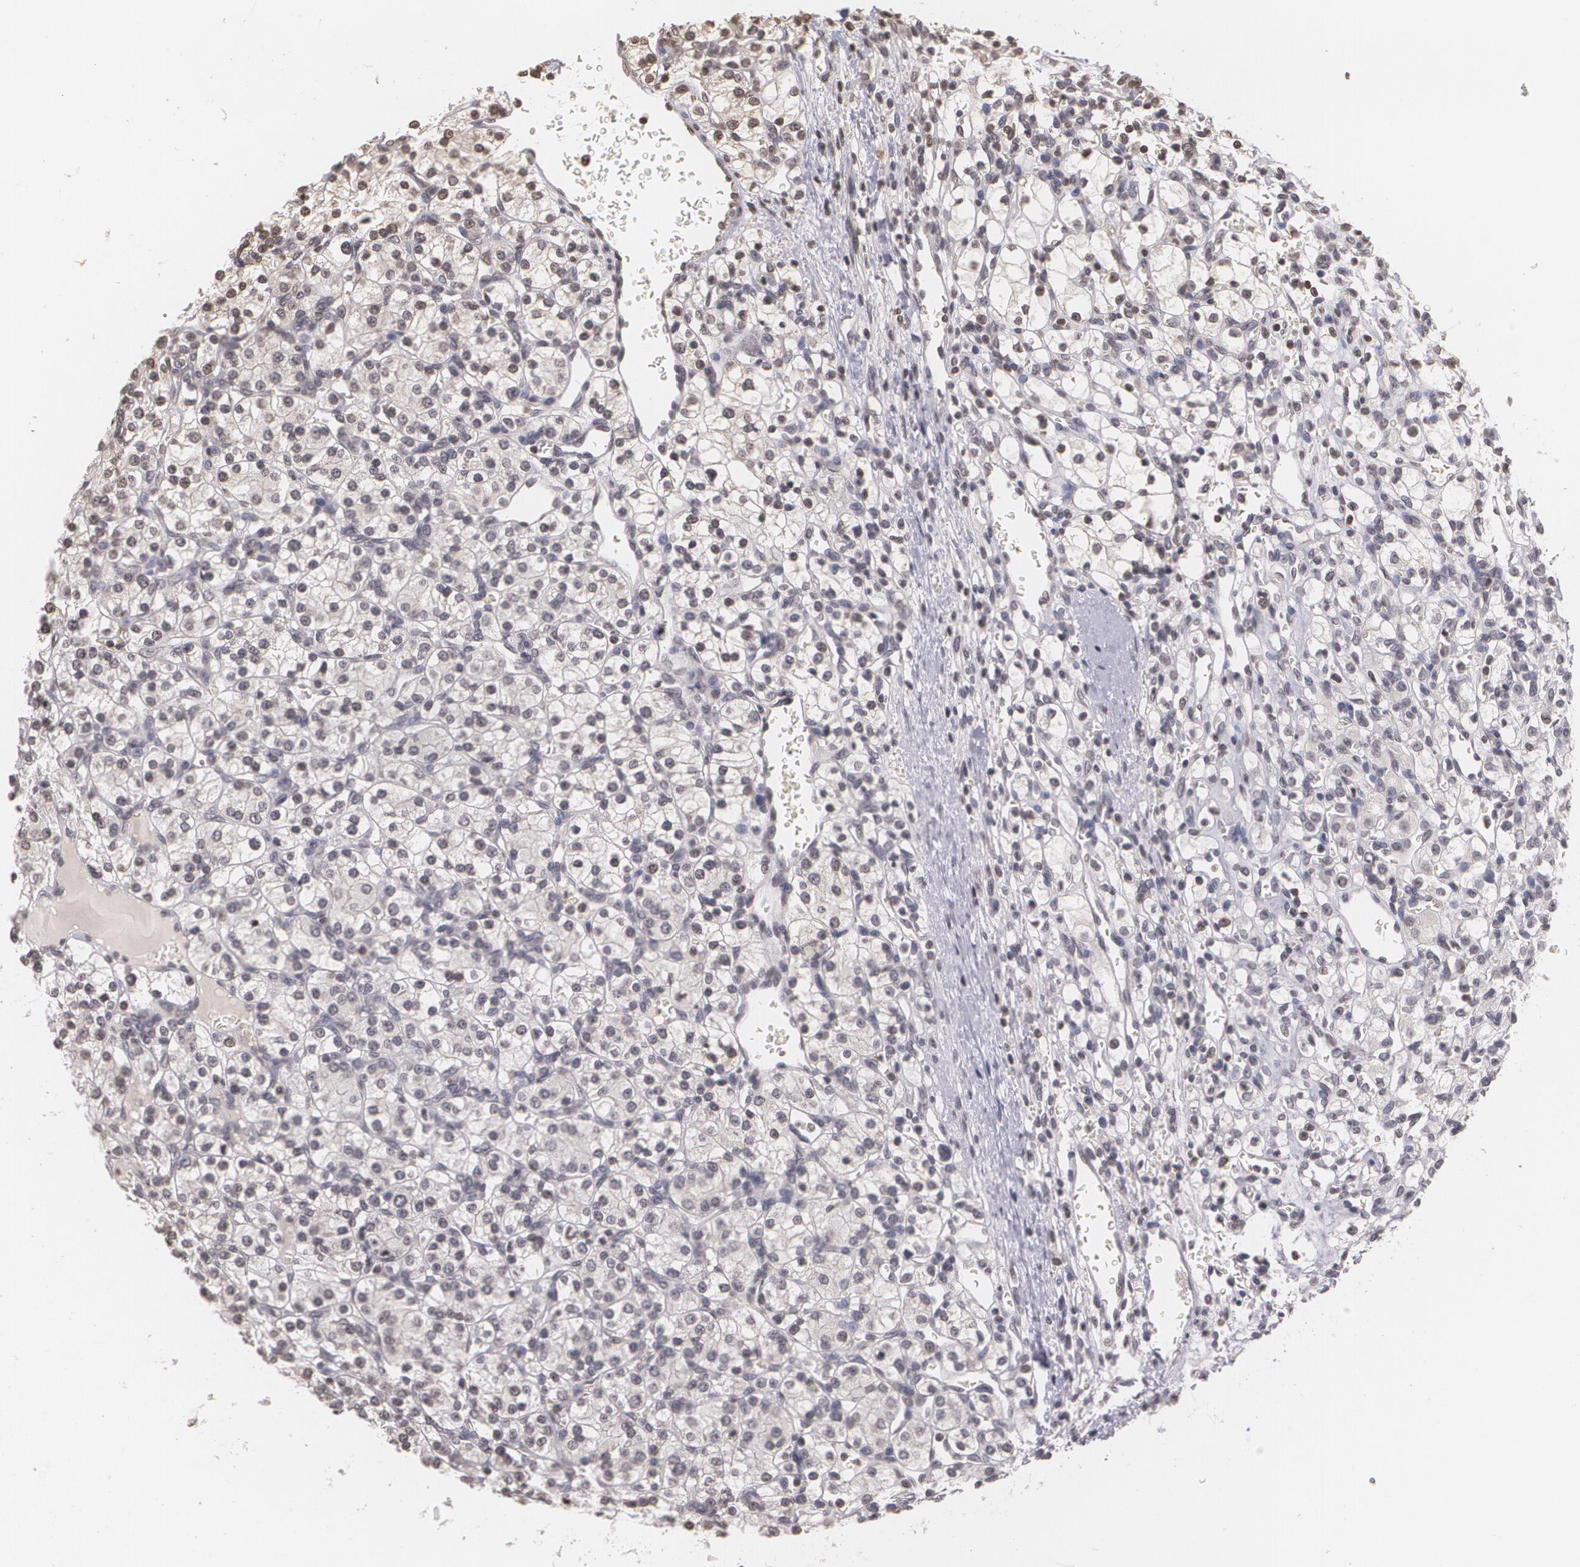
{"staining": {"intensity": "negative", "quantity": "none", "location": "none"}, "tissue": "renal cancer", "cell_type": "Tumor cells", "image_type": "cancer", "snomed": [{"axis": "morphology", "description": "Adenocarcinoma, NOS"}, {"axis": "topography", "description": "Kidney"}], "caption": "A micrograph of renal adenocarcinoma stained for a protein demonstrates no brown staining in tumor cells. (DAB immunohistochemistry, high magnification).", "gene": "THRB", "patient": {"sex": "female", "age": 62}}